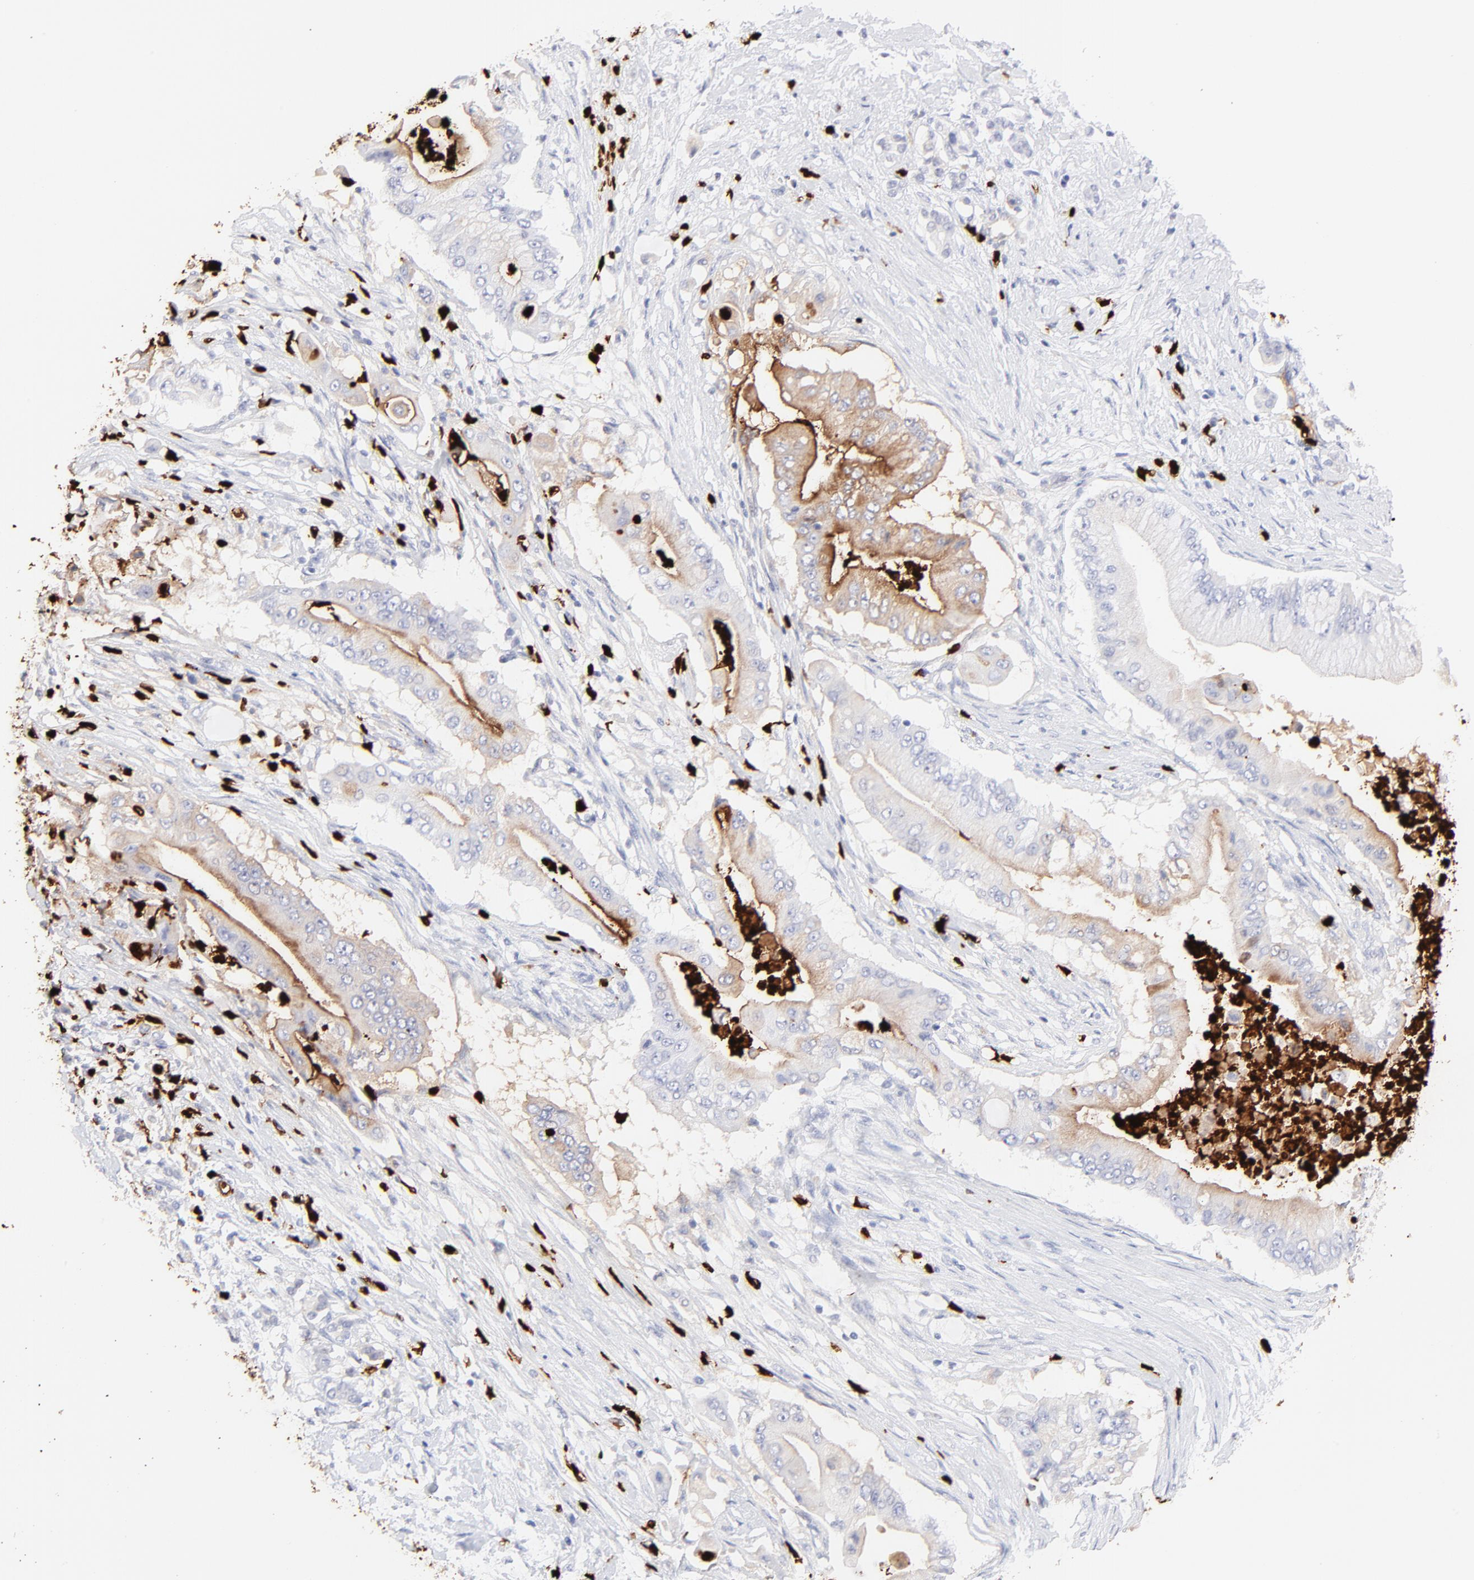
{"staining": {"intensity": "negative", "quantity": "none", "location": "none"}, "tissue": "pancreatic cancer", "cell_type": "Tumor cells", "image_type": "cancer", "snomed": [{"axis": "morphology", "description": "Adenocarcinoma, NOS"}, {"axis": "topography", "description": "Pancreas"}], "caption": "DAB immunohistochemical staining of adenocarcinoma (pancreatic) shows no significant expression in tumor cells.", "gene": "S100A12", "patient": {"sex": "male", "age": 62}}